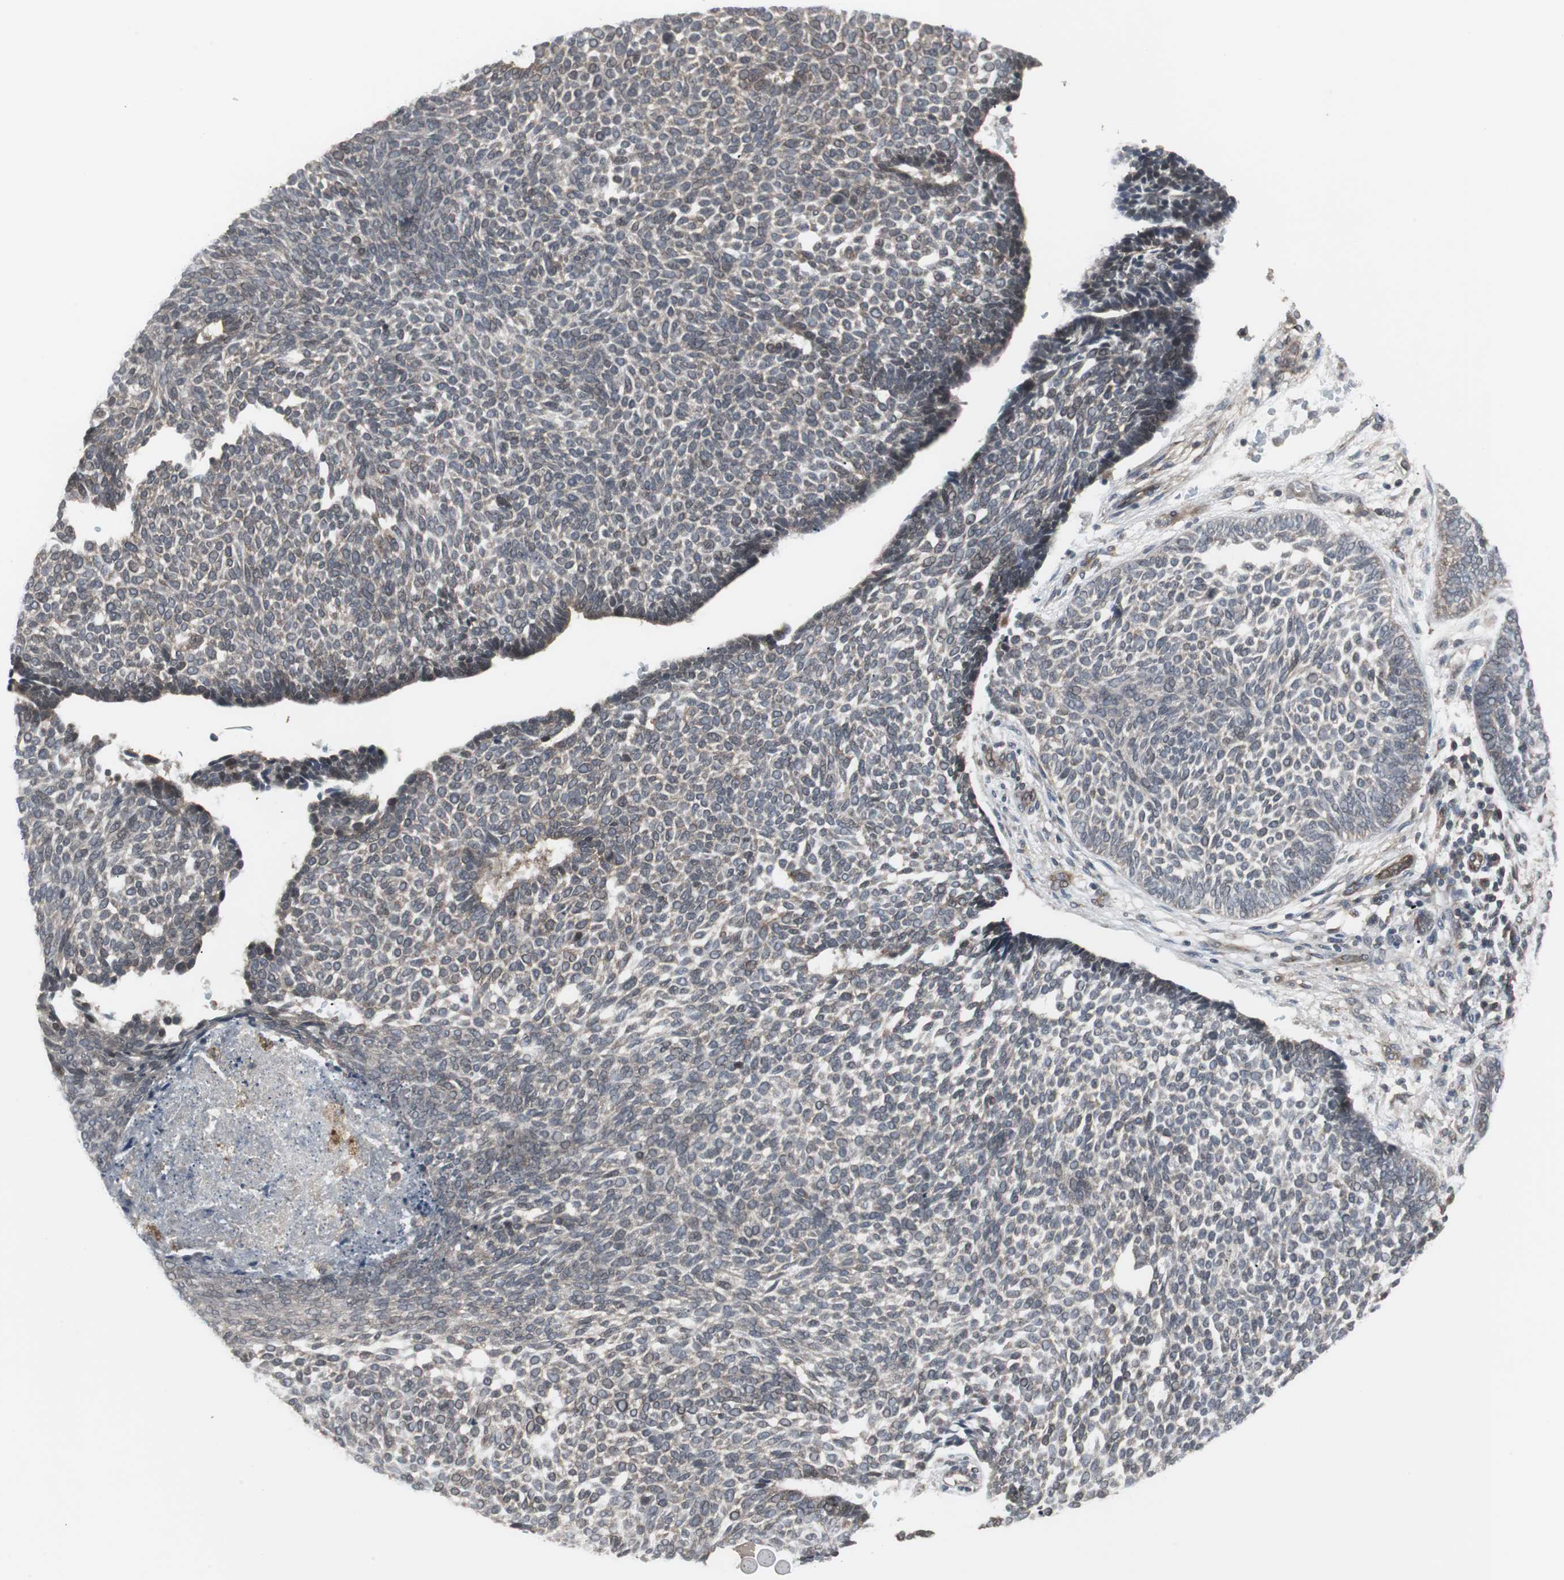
{"staining": {"intensity": "weak", "quantity": ">75%", "location": "cytoplasmic/membranous"}, "tissue": "skin cancer", "cell_type": "Tumor cells", "image_type": "cancer", "snomed": [{"axis": "morphology", "description": "Normal tissue, NOS"}, {"axis": "morphology", "description": "Basal cell carcinoma"}, {"axis": "topography", "description": "Skin"}], "caption": "Brown immunohistochemical staining in skin cancer displays weak cytoplasmic/membranous expression in about >75% of tumor cells. Using DAB (3,3'-diaminobenzidine) (brown) and hematoxylin (blue) stains, captured at high magnification using brightfield microscopy.", "gene": "ATP2B2", "patient": {"sex": "male", "age": 87}}